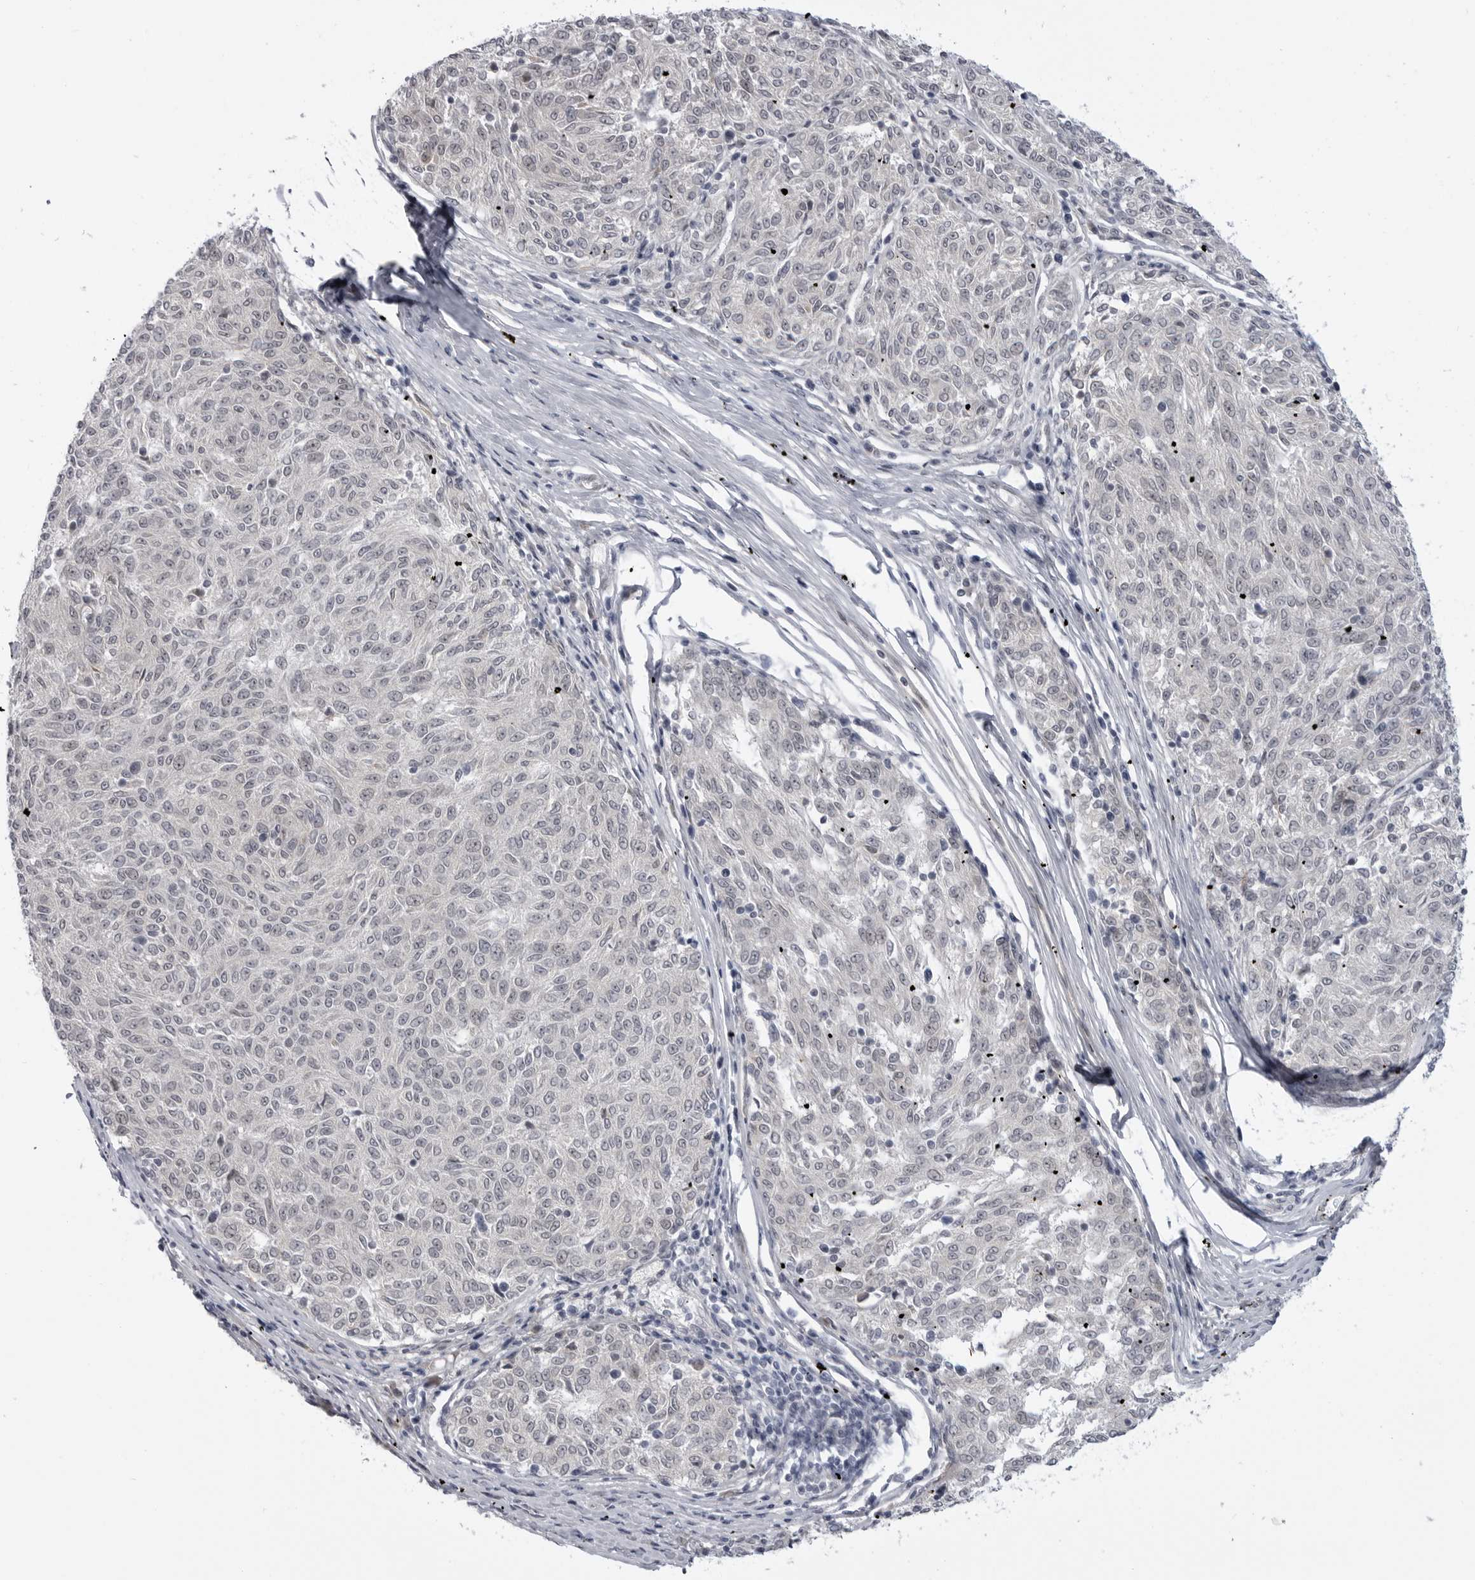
{"staining": {"intensity": "negative", "quantity": "none", "location": "none"}, "tissue": "melanoma", "cell_type": "Tumor cells", "image_type": "cancer", "snomed": [{"axis": "morphology", "description": "Malignant melanoma, NOS"}, {"axis": "topography", "description": "Skin"}], "caption": "This histopathology image is of melanoma stained with immunohistochemistry to label a protein in brown with the nuclei are counter-stained blue. There is no expression in tumor cells. The staining was performed using DAB to visualize the protein expression in brown, while the nuclei were stained in blue with hematoxylin (Magnification: 20x).", "gene": "LRRC45", "patient": {"sex": "female", "age": 72}}